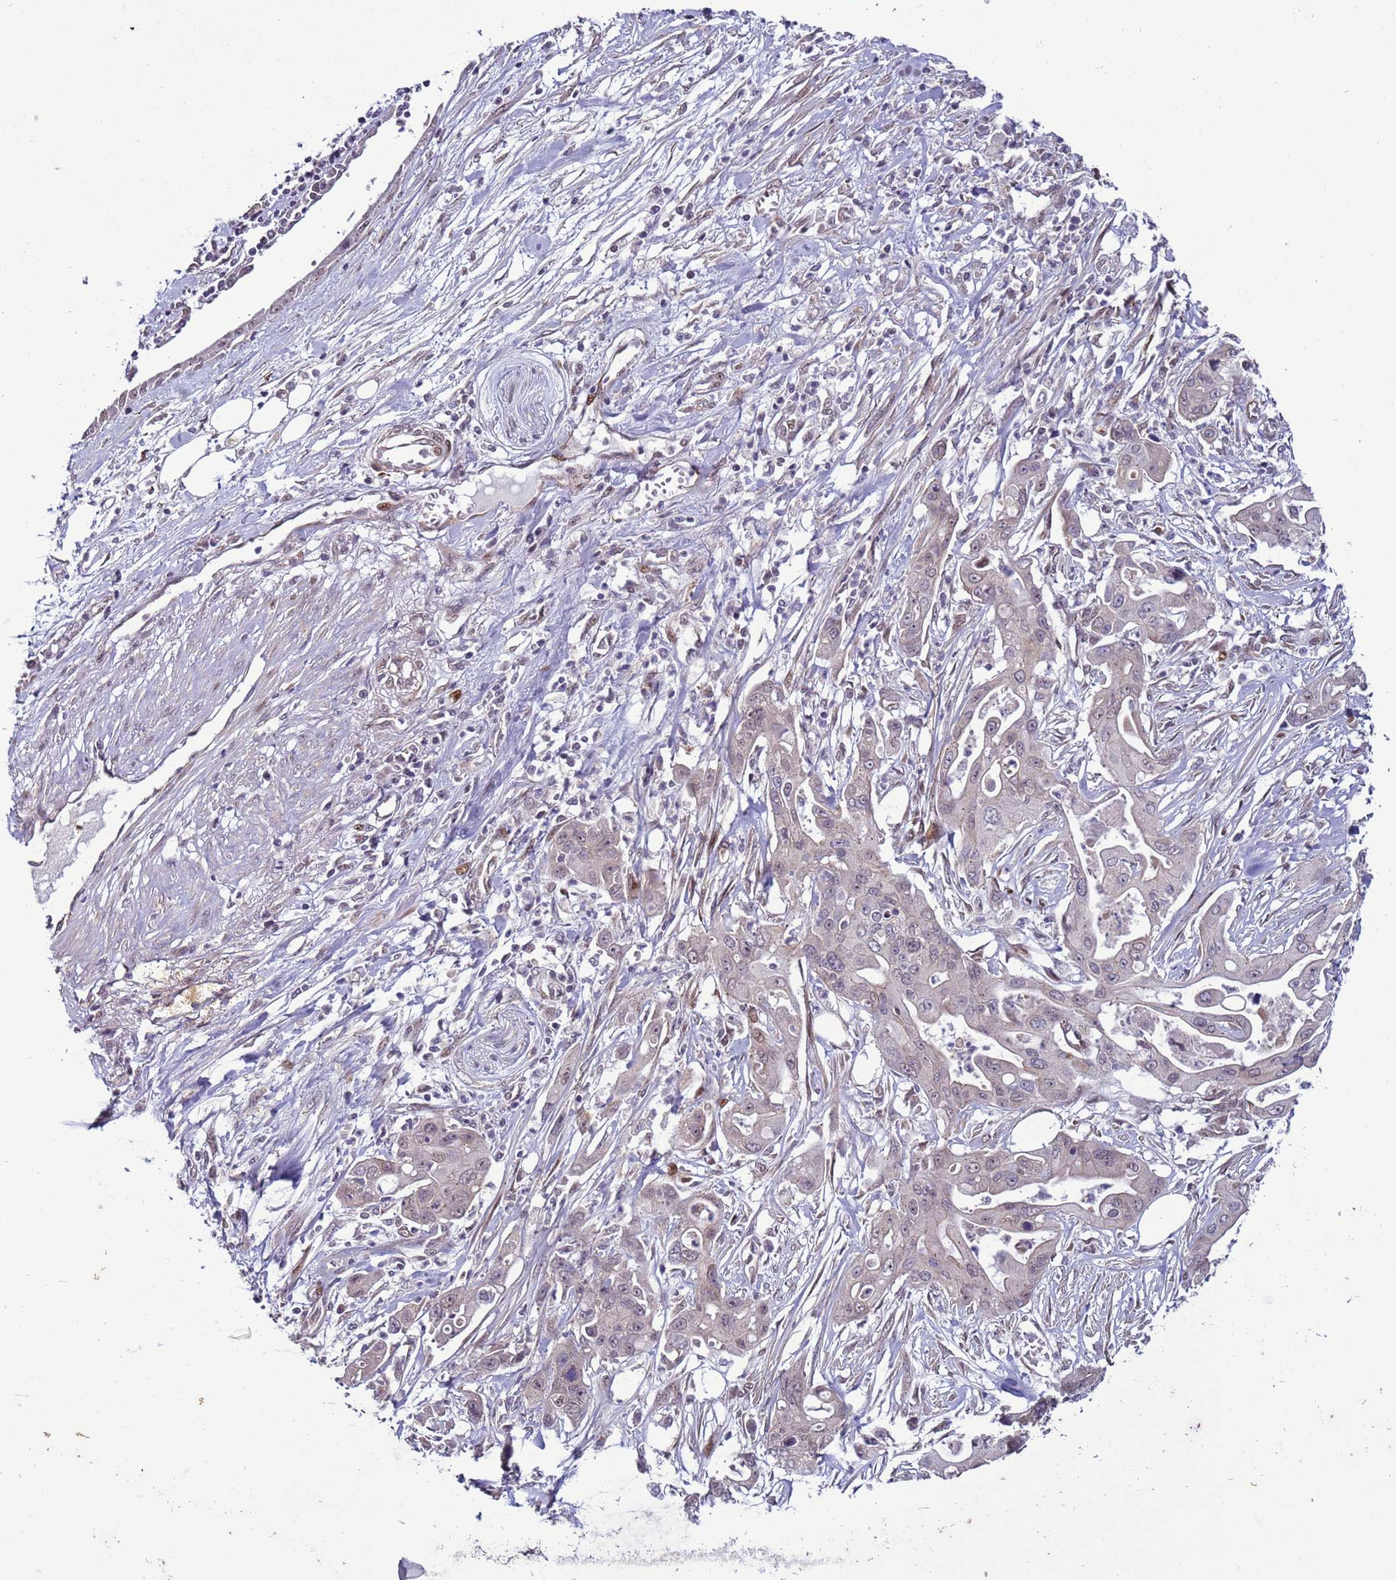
{"staining": {"intensity": "negative", "quantity": "none", "location": "none"}, "tissue": "ovarian cancer", "cell_type": "Tumor cells", "image_type": "cancer", "snomed": [{"axis": "morphology", "description": "Cystadenocarcinoma, mucinous, NOS"}, {"axis": "topography", "description": "Ovary"}], "caption": "Tumor cells show no significant protein staining in ovarian cancer (mucinous cystadenocarcinoma).", "gene": "SHC3", "patient": {"sex": "female", "age": 70}}